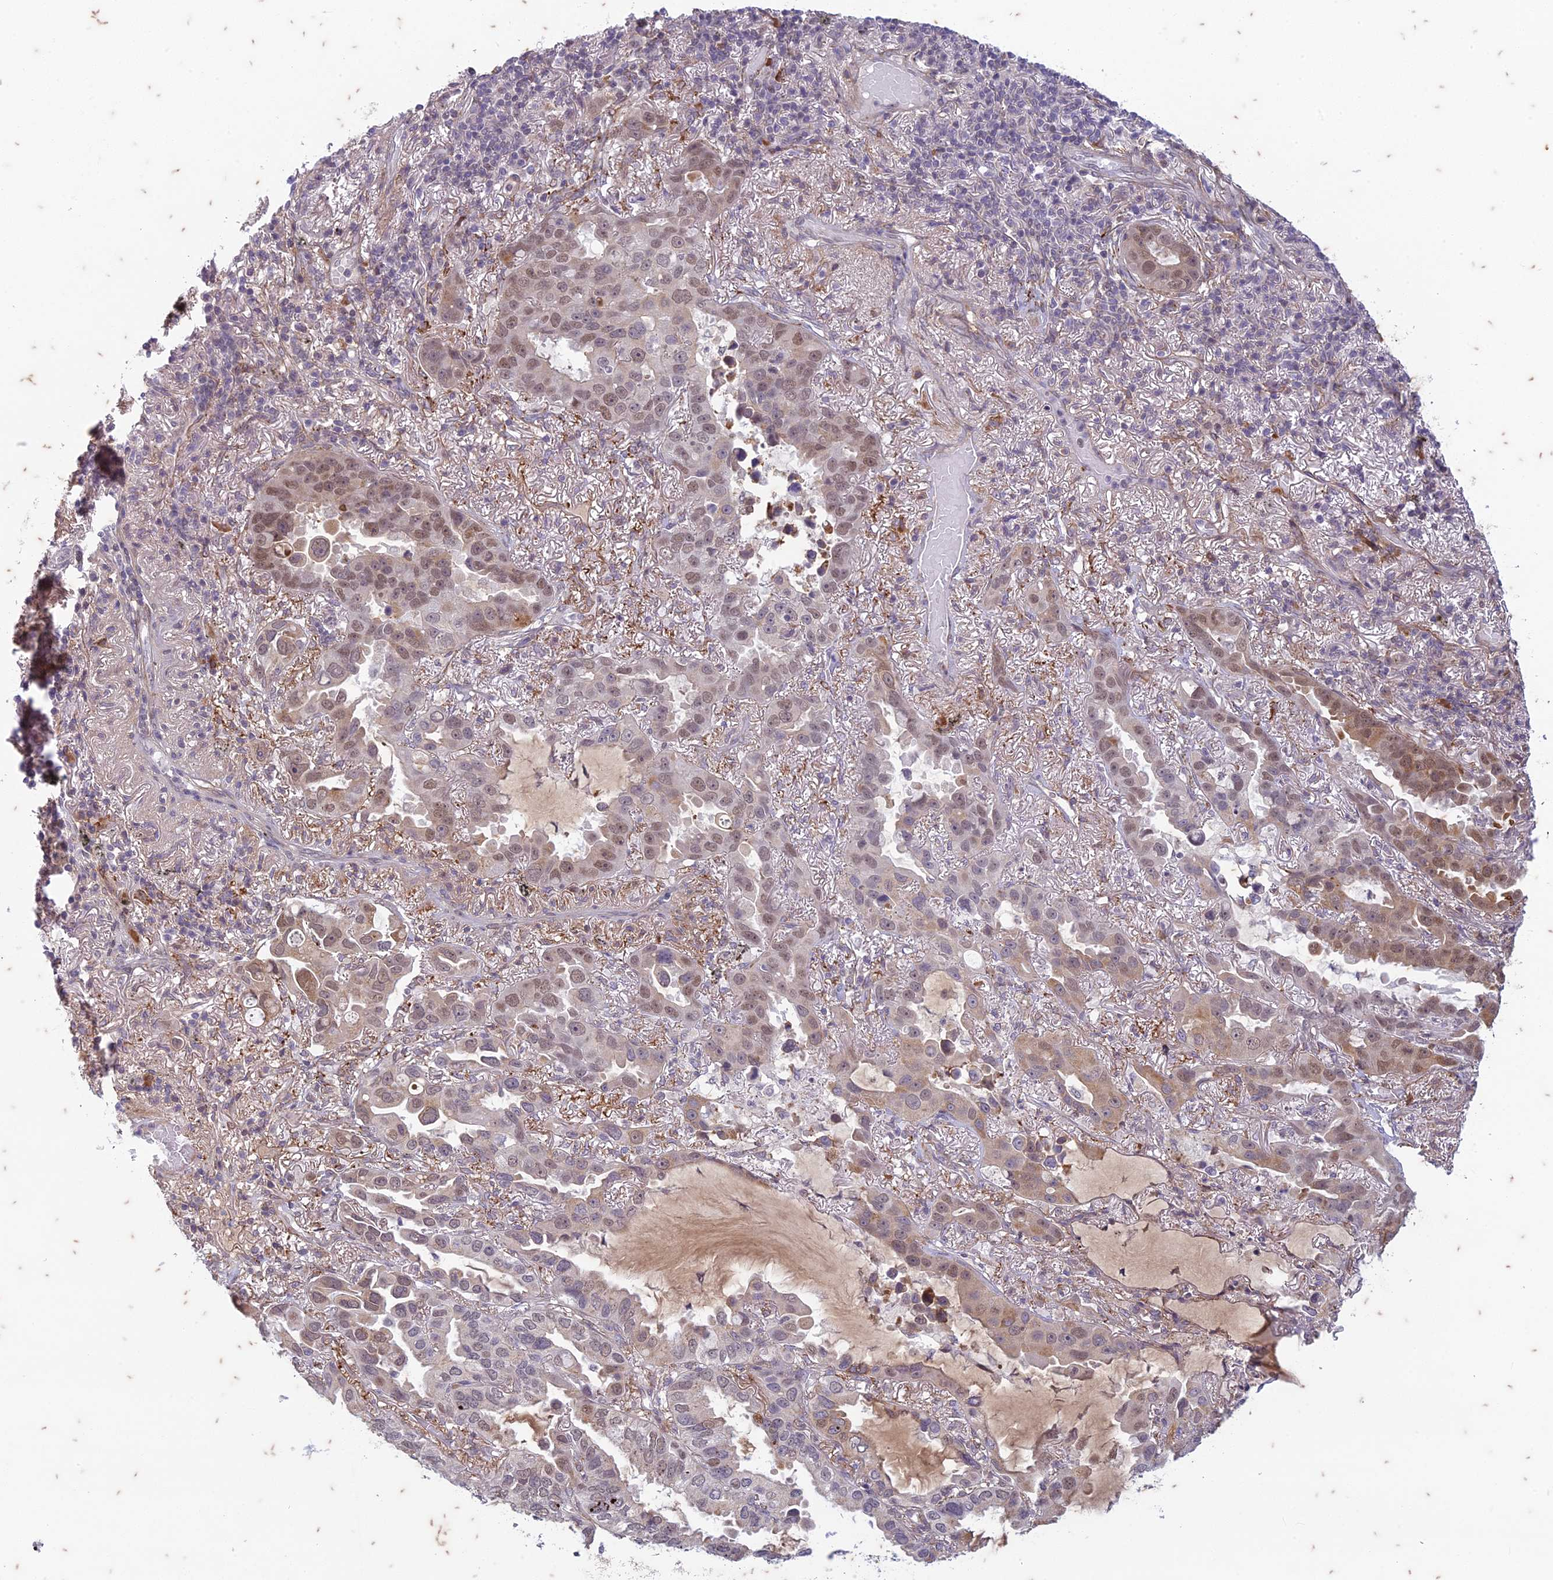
{"staining": {"intensity": "moderate", "quantity": "25%-75%", "location": "nuclear"}, "tissue": "lung cancer", "cell_type": "Tumor cells", "image_type": "cancer", "snomed": [{"axis": "morphology", "description": "Adenocarcinoma, NOS"}, {"axis": "topography", "description": "Lung"}], "caption": "Immunohistochemistry (IHC) of lung cancer (adenocarcinoma) reveals medium levels of moderate nuclear expression in approximately 25%-75% of tumor cells.", "gene": "PABPN1L", "patient": {"sex": "male", "age": 64}}